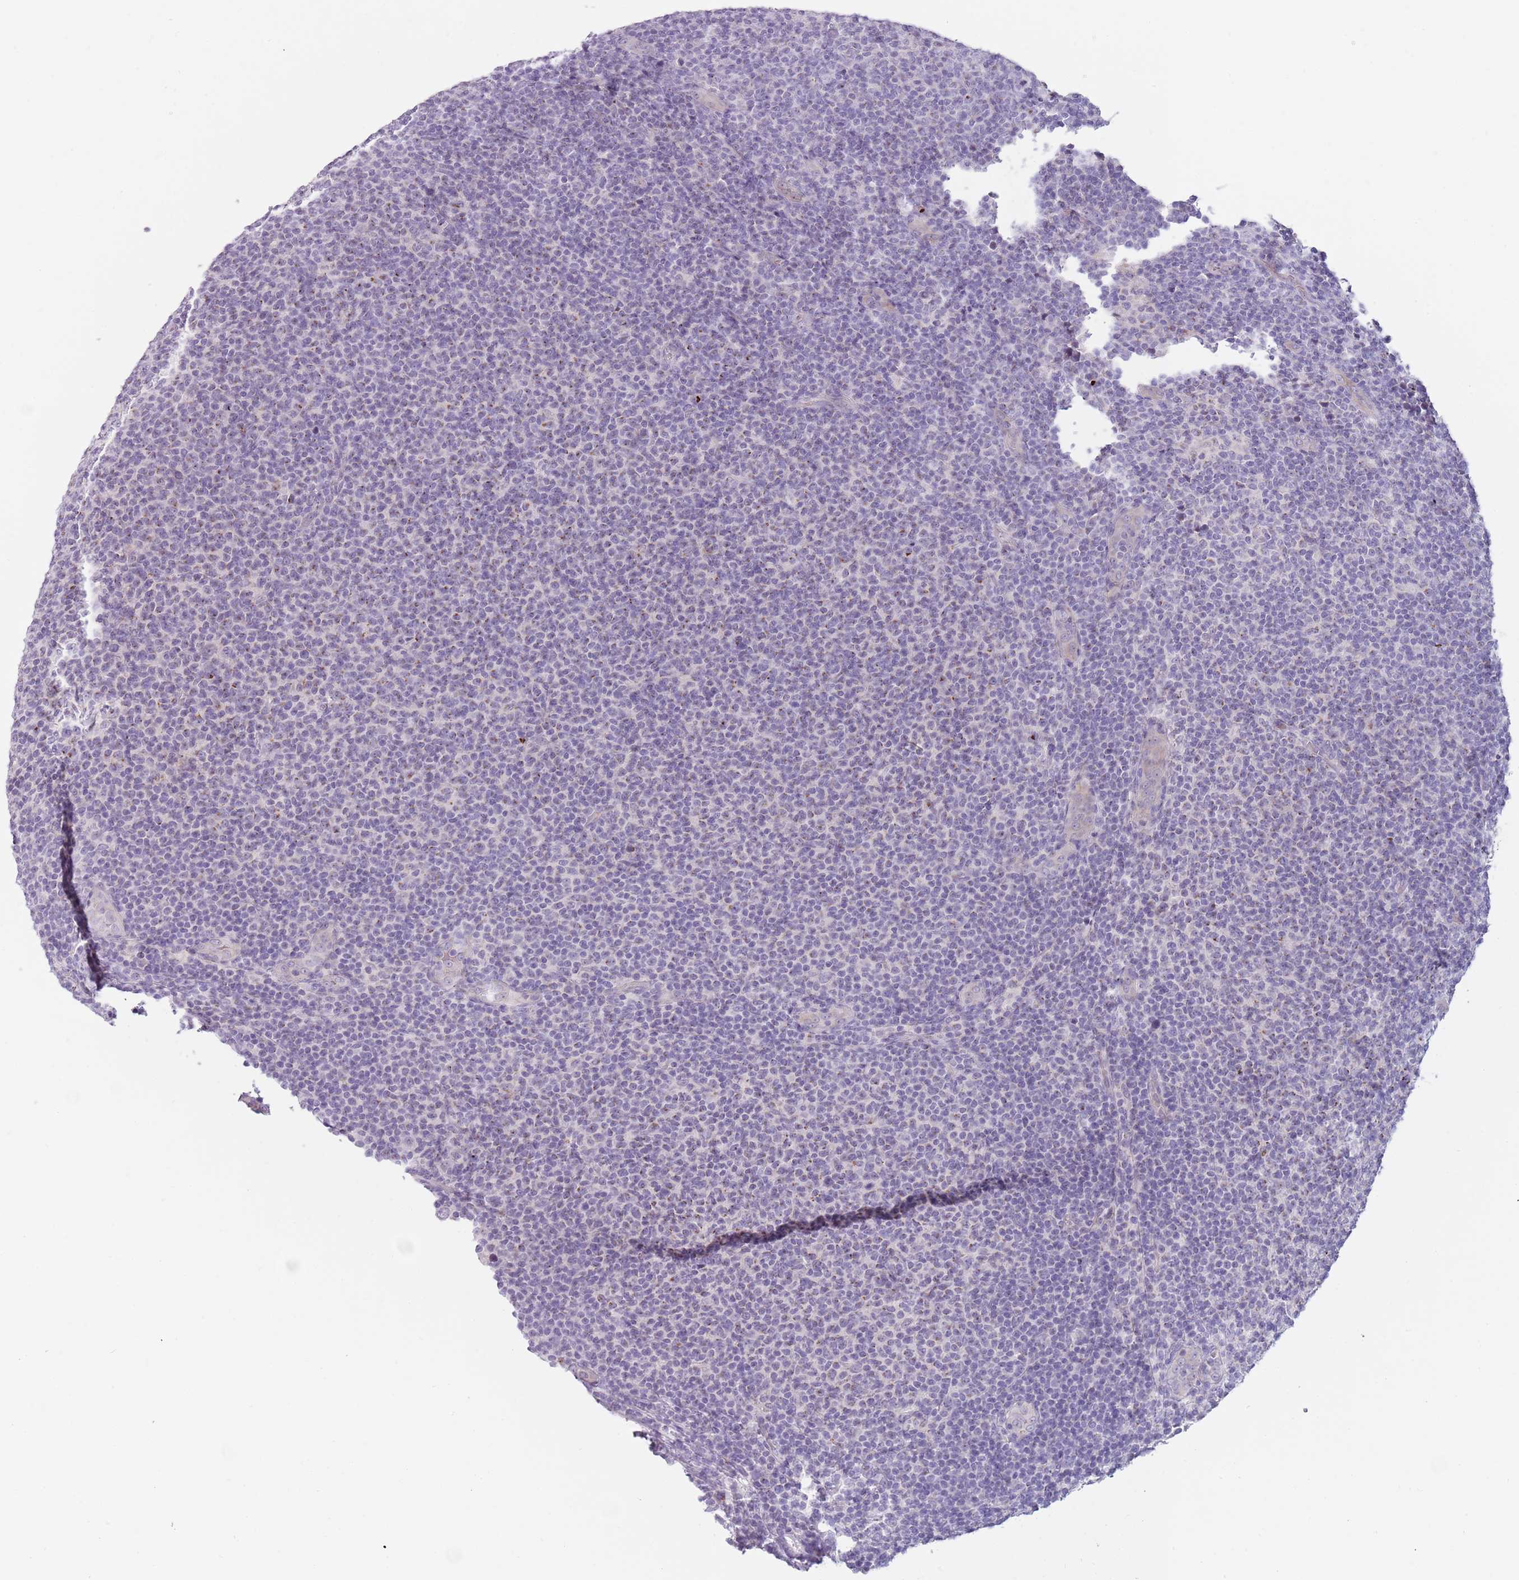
{"staining": {"intensity": "weak", "quantity": "25%-75%", "location": "cytoplasmic/membranous"}, "tissue": "lymphoma", "cell_type": "Tumor cells", "image_type": "cancer", "snomed": [{"axis": "morphology", "description": "Malignant lymphoma, non-Hodgkin's type, Low grade"}, {"axis": "topography", "description": "Lymph node"}], "caption": "Tumor cells demonstrate low levels of weak cytoplasmic/membranous expression in approximately 25%-75% of cells in lymphoma.", "gene": "C2CD3", "patient": {"sex": "male", "age": 66}}